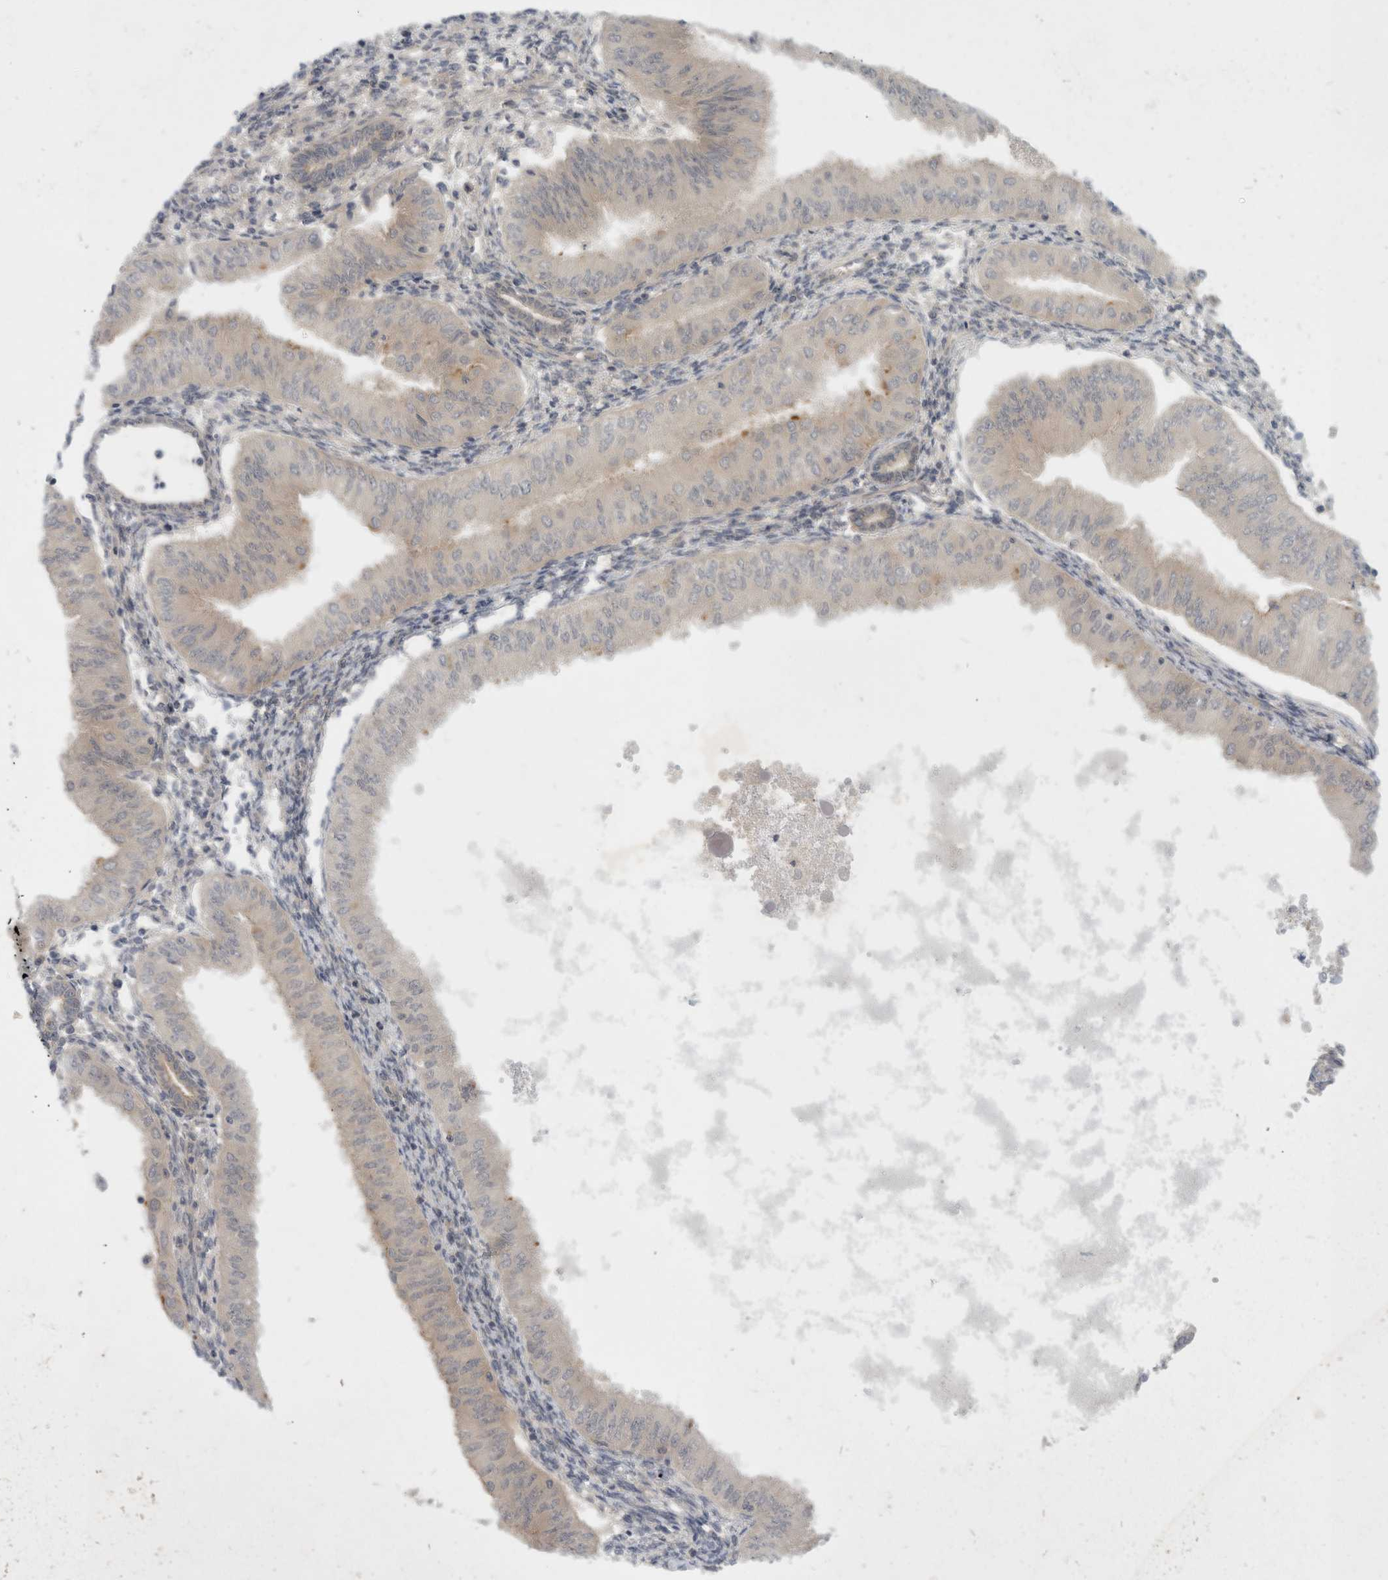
{"staining": {"intensity": "negative", "quantity": "none", "location": "none"}, "tissue": "endometrial cancer", "cell_type": "Tumor cells", "image_type": "cancer", "snomed": [{"axis": "morphology", "description": "Normal tissue, NOS"}, {"axis": "morphology", "description": "Adenocarcinoma, NOS"}, {"axis": "topography", "description": "Endometrium"}], "caption": "Immunohistochemistry (IHC) photomicrograph of neoplastic tissue: human adenocarcinoma (endometrial) stained with DAB (3,3'-diaminobenzidine) shows no significant protein positivity in tumor cells.", "gene": "TOM1L2", "patient": {"sex": "female", "age": 53}}